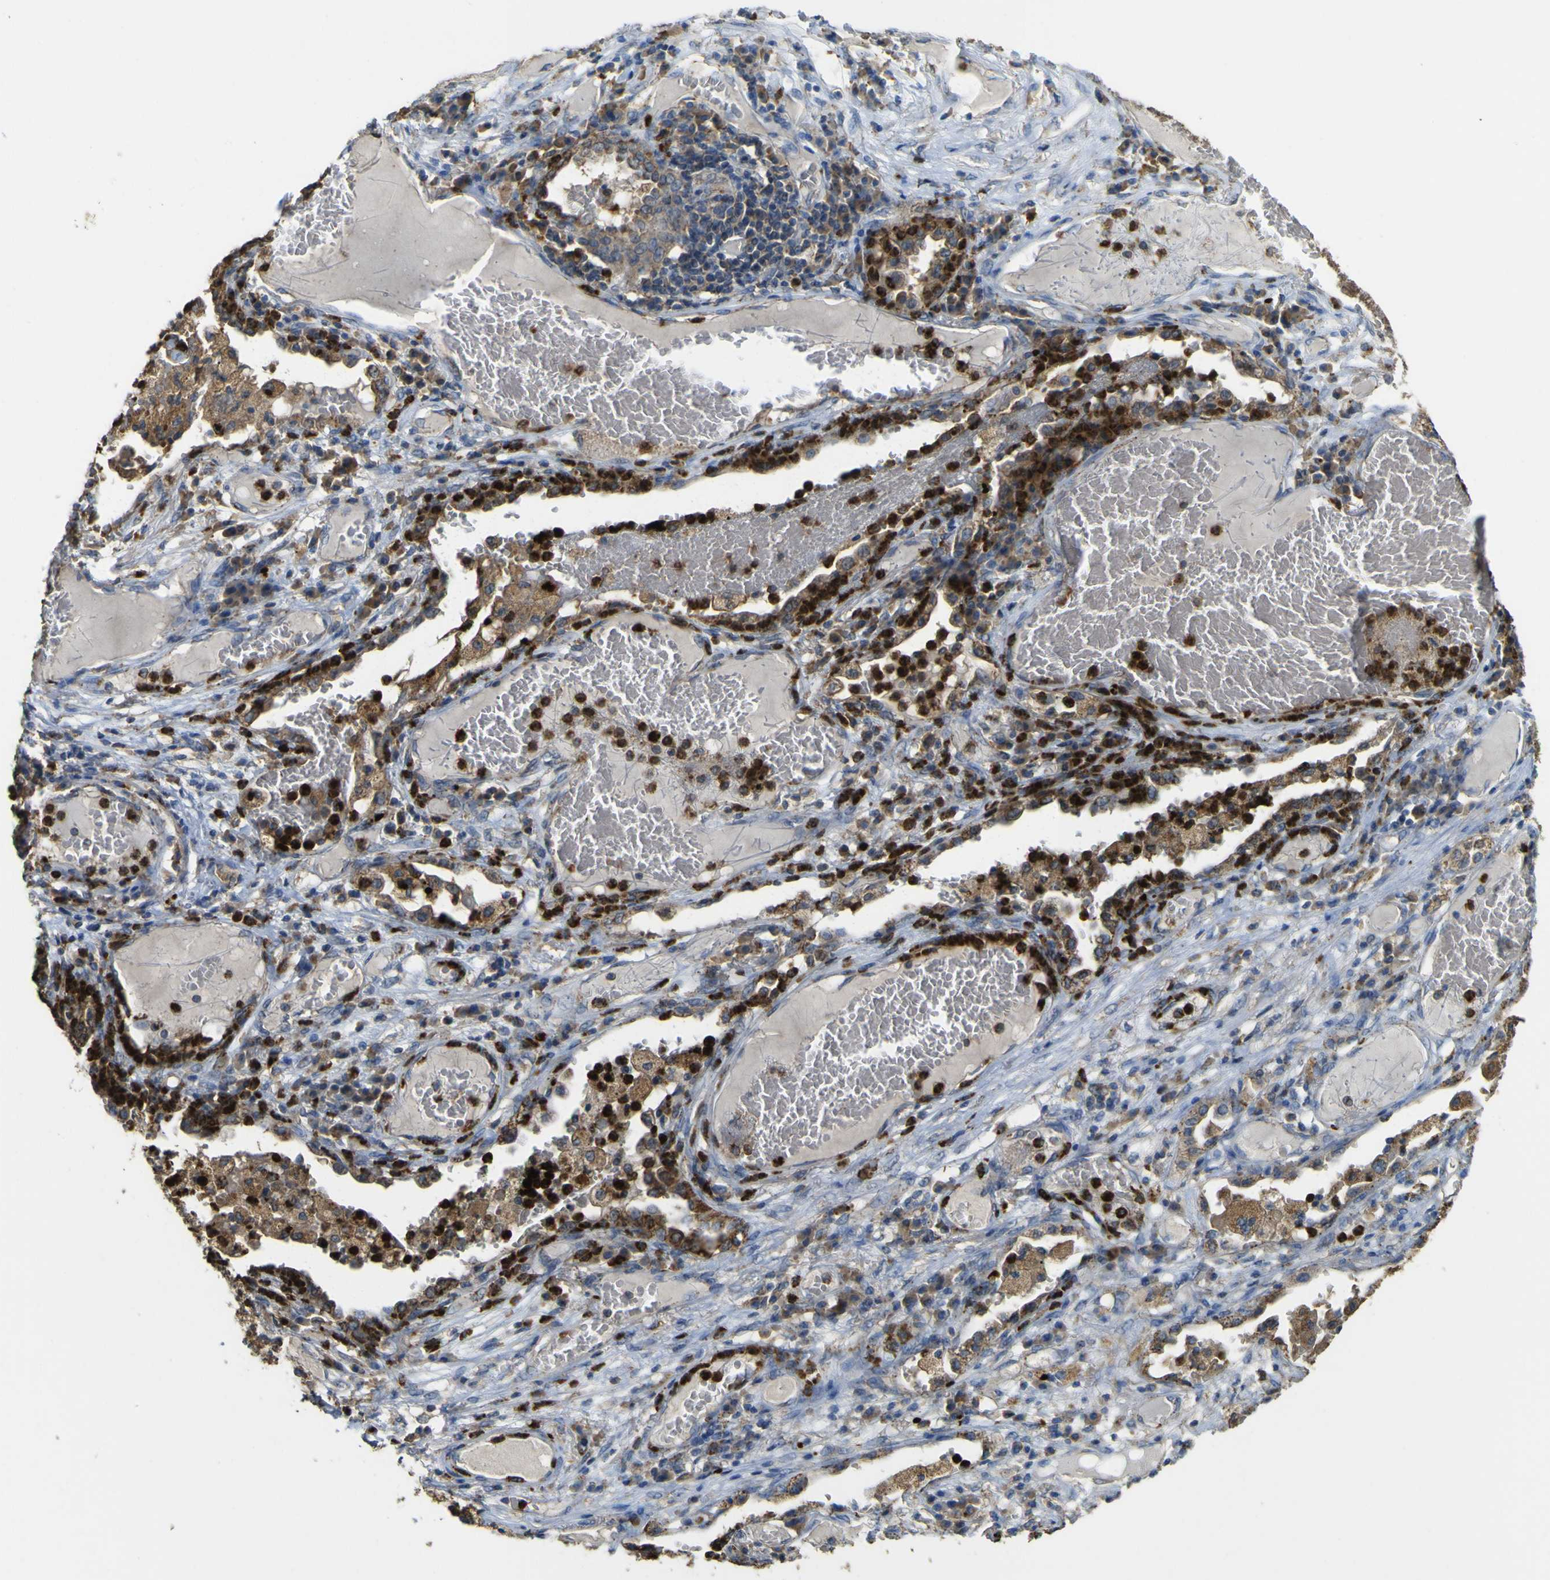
{"staining": {"intensity": "moderate", "quantity": ">75%", "location": "cytoplasmic/membranous"}, "tissue": "lung cancer", "cell_type": "Tumor cells", "image_type": "cancer", "snomed": [{"axis": "morphology", "description": "Squamous cell carcinoma, NOS"}, {"axis": "topography", "description": "Lung"}], "caption": "Immunohistochemical staining of human lung cancer shows medium levels of moderate cytoplasmic/membranous staining in approximately >75% of tumor cells.", "gene": "ACSL3", "patient": {"sex": "male", "age": 71}}